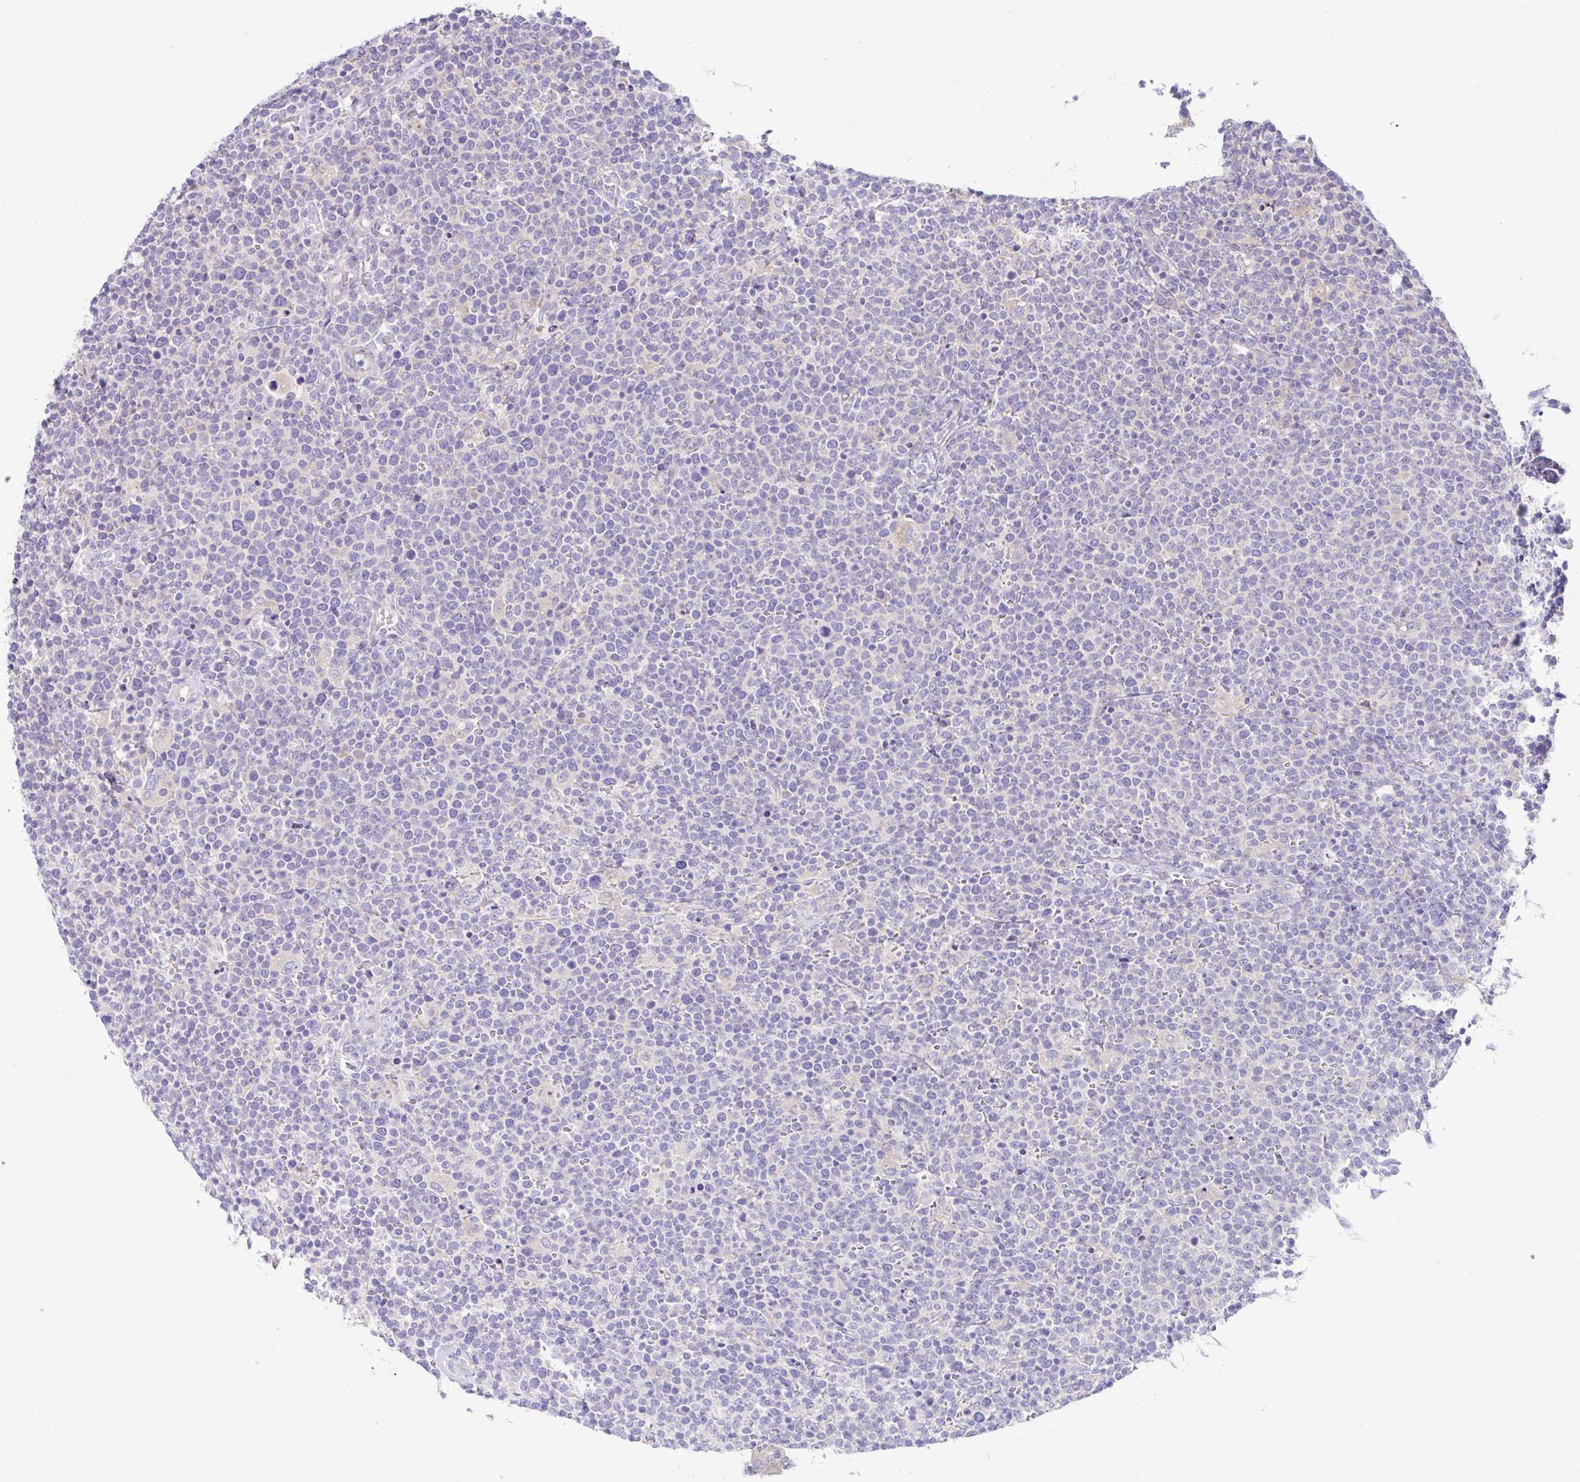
{"staining": {"intensity": "negative", "quantity": "none", "location": "none"}, "tissue": "lymphoma", "cell_type": "Tumor cells", "image_type": "cancer", "snomed": [{"axis": "morphology", "description": "Malignant lymphoma, non-Hodgkin's type, High grade"}, {"axis": "topography", "description": "Lymph node"}], "caption": "IHC histopathology image of neoplastic tissue: human high-grade malignant lymphoma, non-Hodgkin's type stained with DAB shows no significant protein expression in tumor cells.", "gene": "OR4P4", "patient": {"sex": "male", "age": 61}}